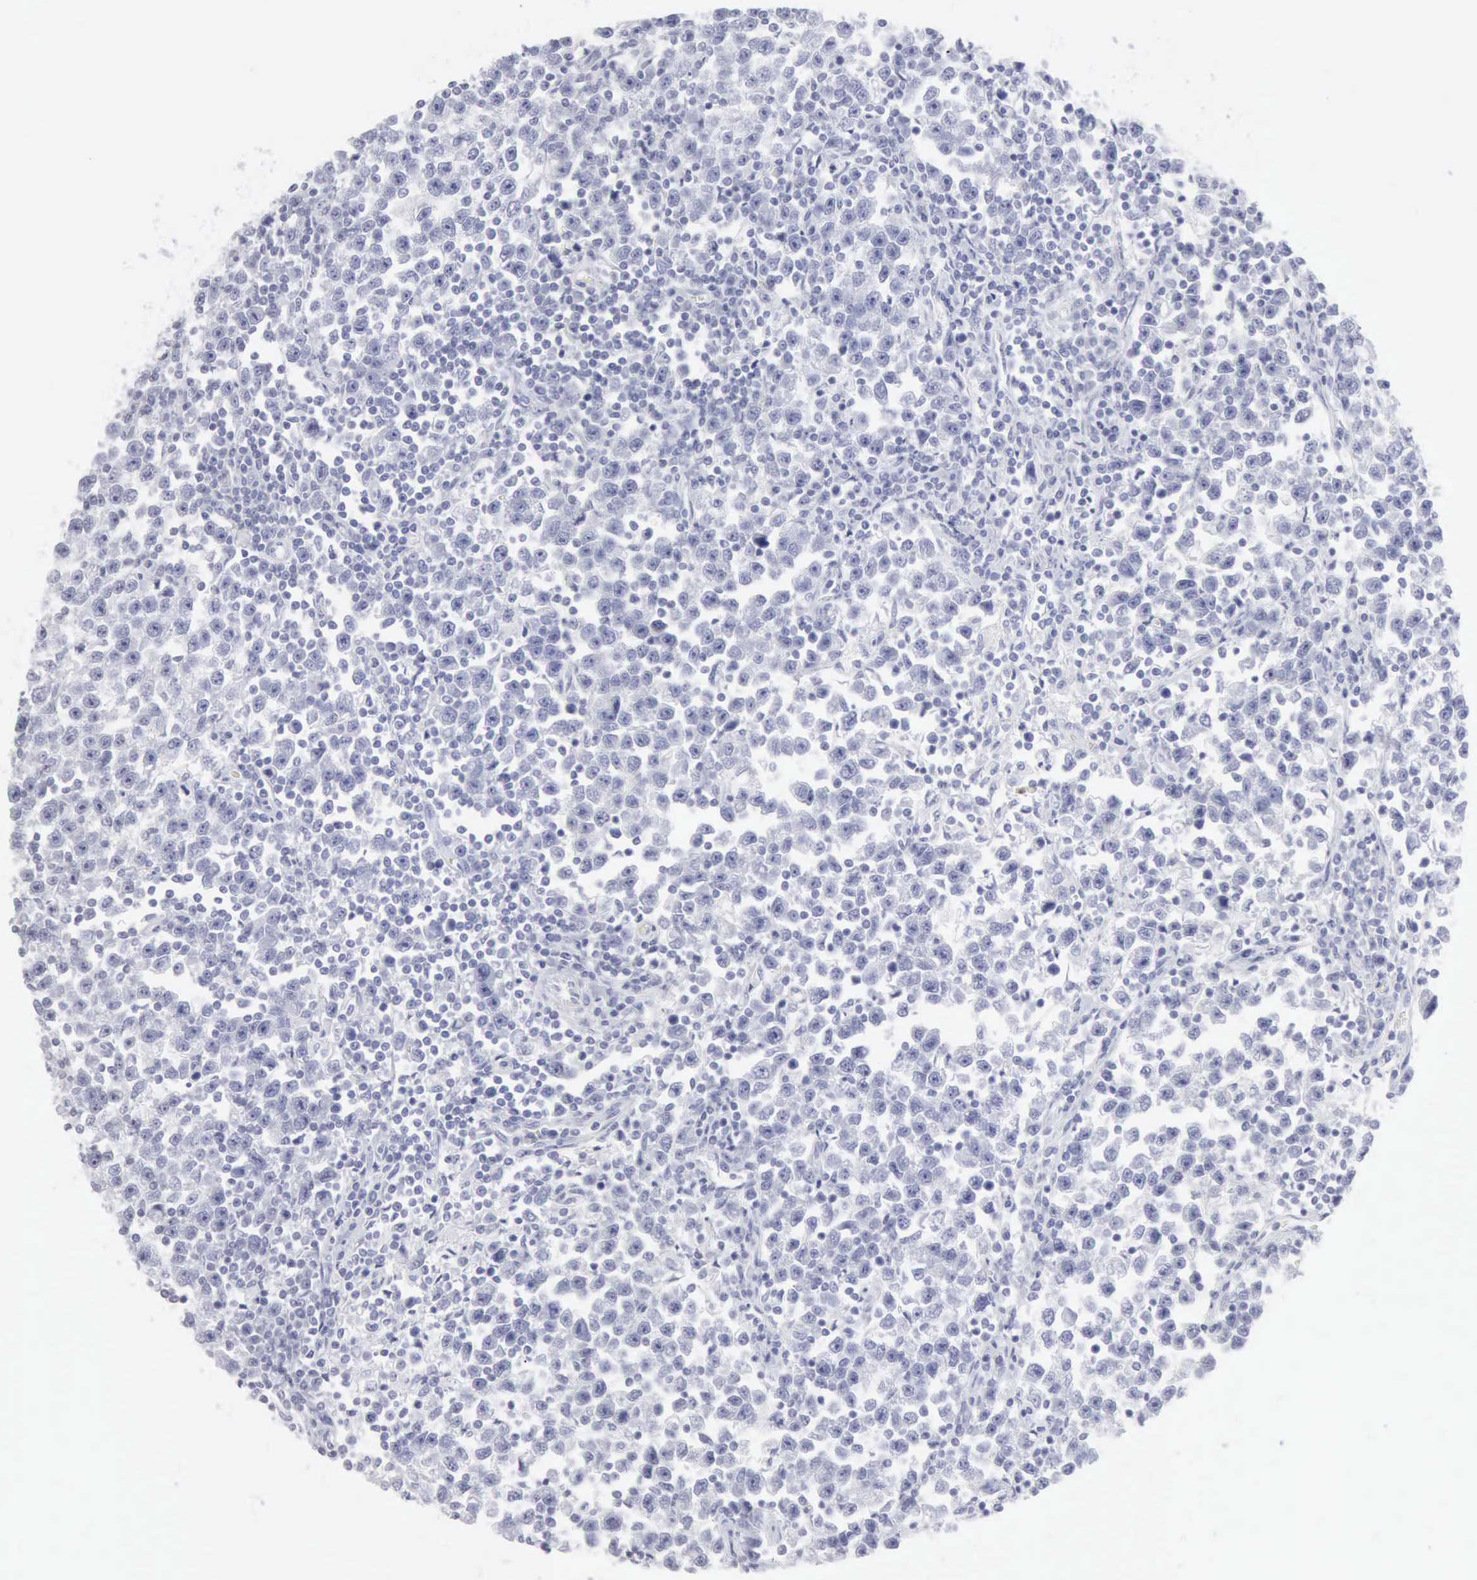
{"staining": {"intensity": "negative", "quantity": "none", "location": "none"}, "tissue": "testis cancer", "cell_type": "Tumor cells", "image_type": "cancer", "snomed": [{"axis": "morphology", "description": "Seminoma, NOS"}, {"axis": "topography", "description": "Testis"}], "caption": "A high-resolution micrograph shows immunohistochemistry (IHC) staining of testis seminoma, which shows no significant positivity in tumor cells. Brightfield microscopy of immunohistochemistry stained with DAB (brown) and hematoxylin (blue), captured at high magnification.", "gene": "CMA1", "patient": {"sex": "male", "age": 43}}